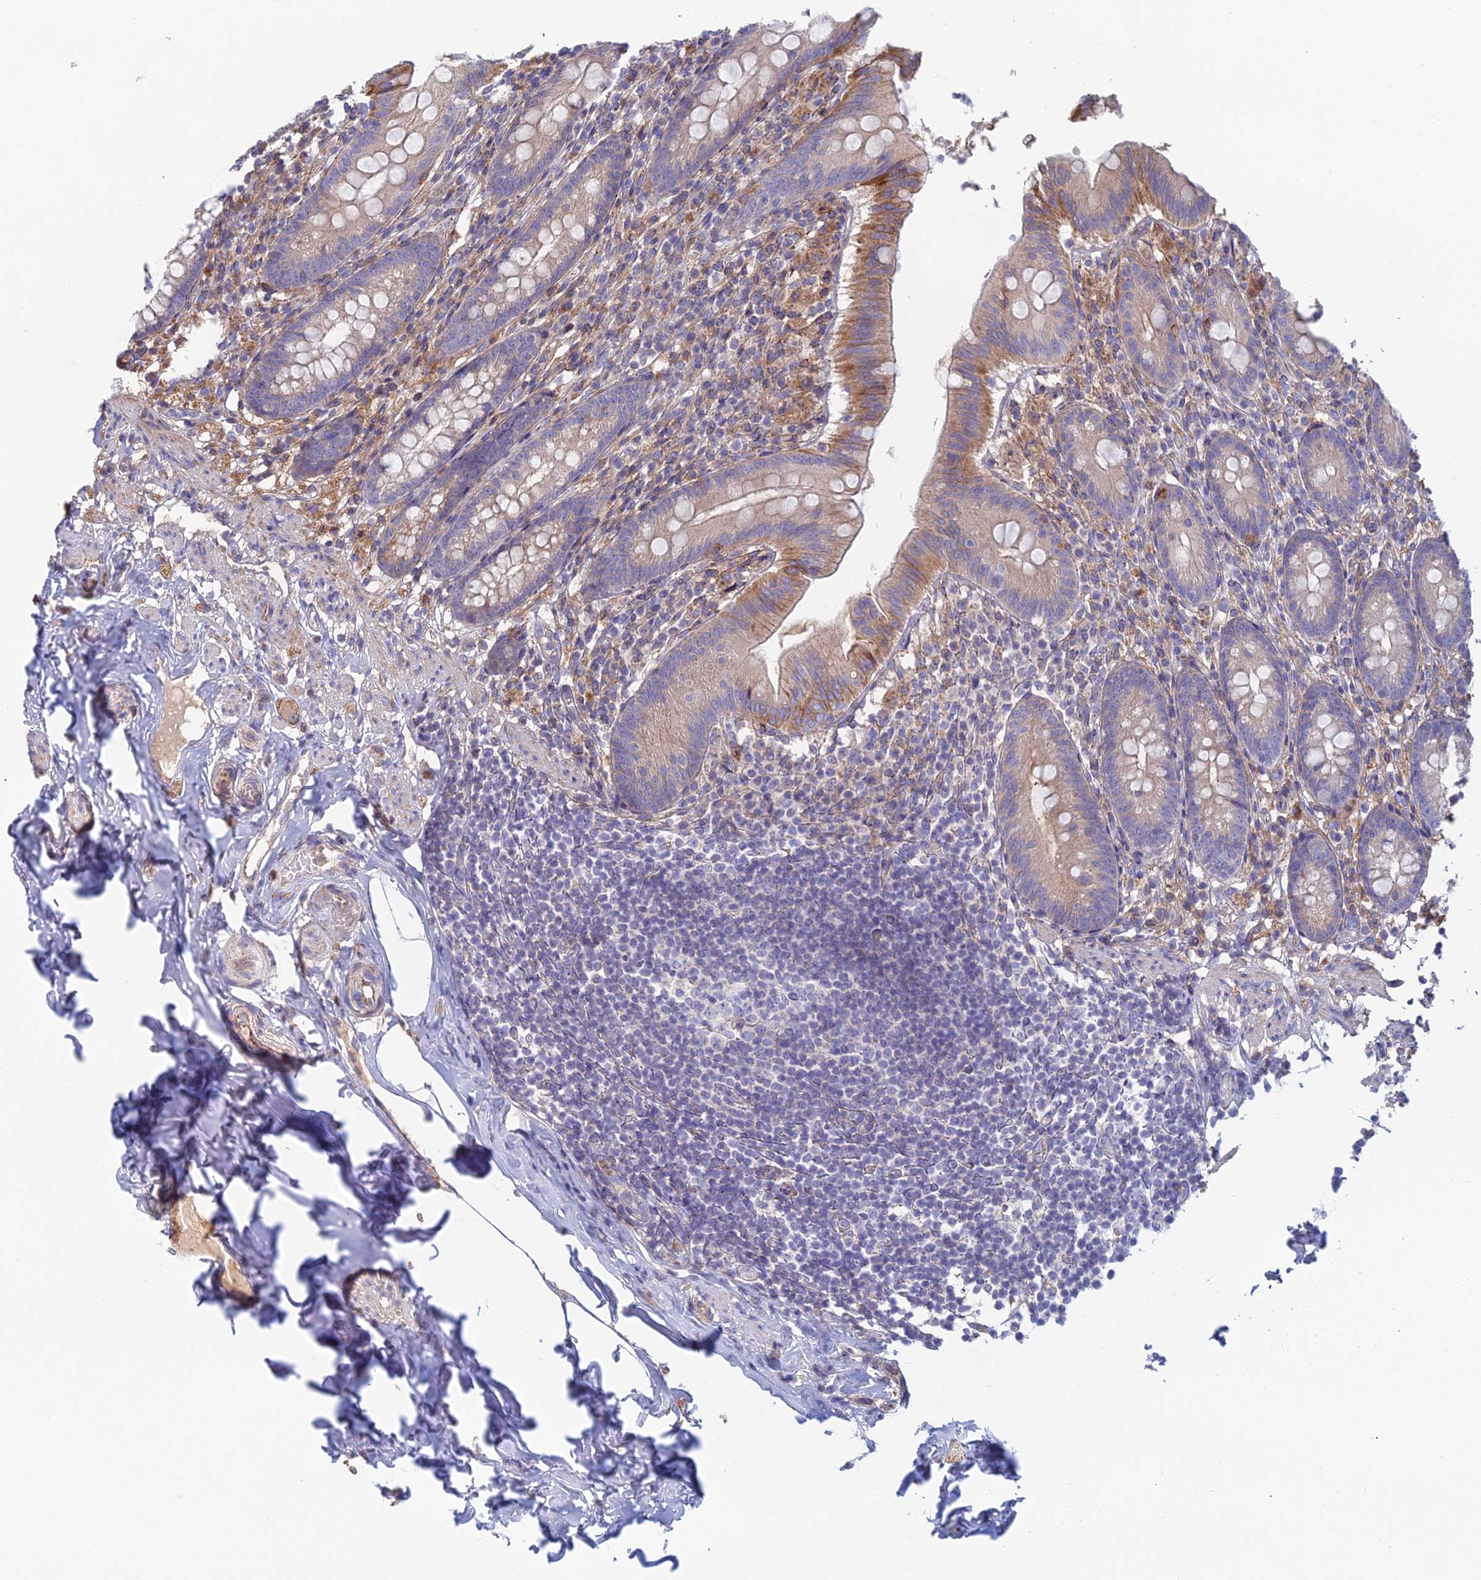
{"staining": {"intensity": "moderate", "quantity": "25%-75%", "location": "cytoplasmic/membranous"}, "tissue": "appendix", "cell_type": "Glandular cells", "image_type": "normal", "snomed": [{"axis": "morphology", "description": "Normal tissue, NOS"}, {"axis": "topography", "description": "Appendix"}], "caption": "Immunohistochemistry (DAB (3,3'-diaminobenzidine)) staining of benign human appendix reveals moderate cytoplasmic/membranous protein staining in about 25%-75% of glandular cells.", "gene": "IFTAP", "patient": {"sex": "male", "age": 55}}